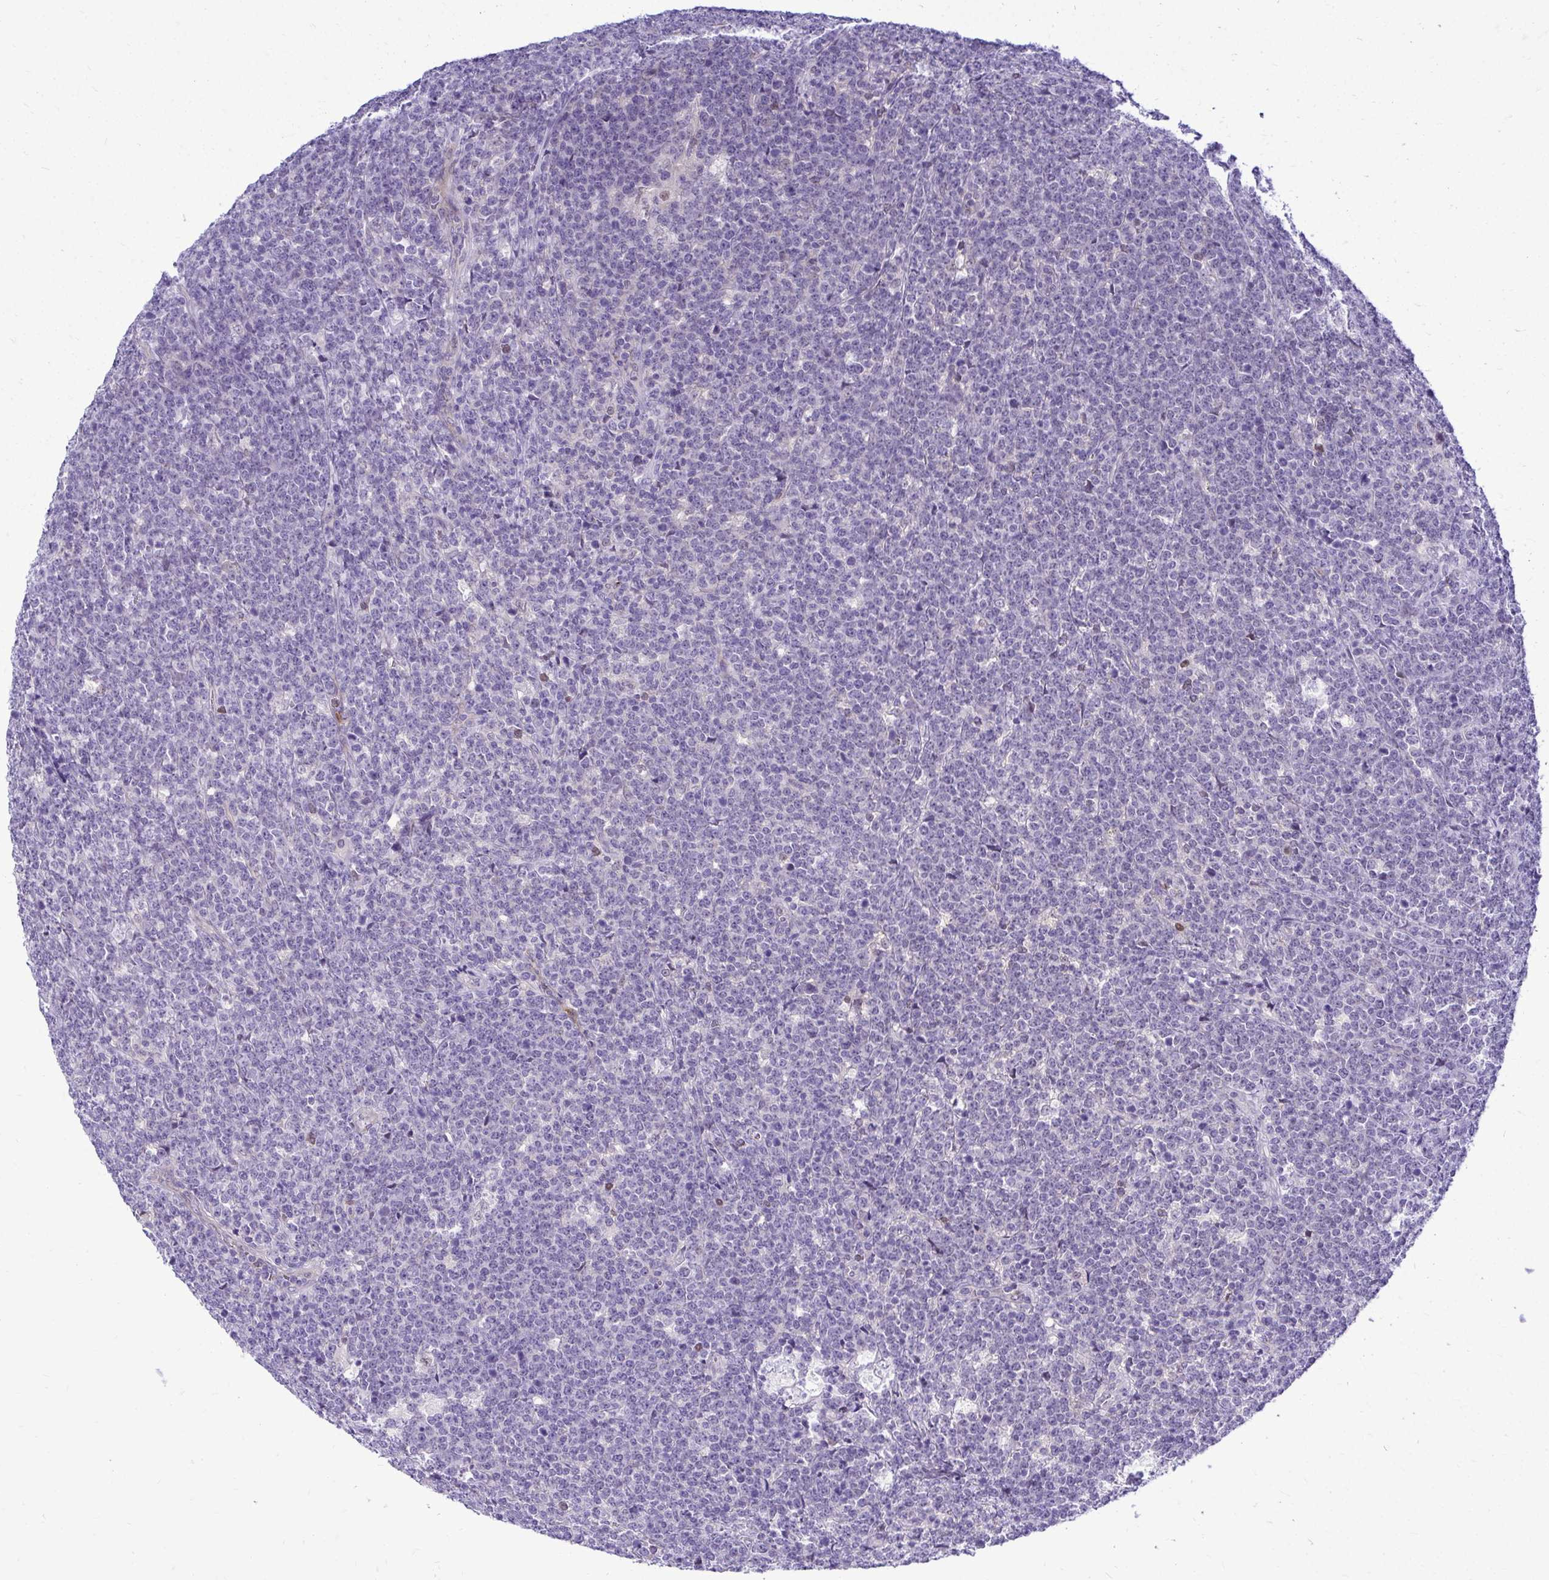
{"staining": {"intensity": "negative", "quantity": "none", "location": "none"}, "tissue": "lymphoma", "cell_type": "Tumor cells", "image_type": "cancer", "snomed": [{"axis": "morphology", "description": "Malignant lymphoma, non-Hodgkin's type, High grade"}, {"axis": "topography", "description": "Small intestine"}, {"axis": "topography", "description": "Colon"}], "caption": "IHC micrograph of neoplastic tissue: human malignant lymphoma, non-Hodgkin's type (high-grade) stained with DAB (3,3'-diaminobenzidine) demonstrates no significant protein staining in tumor cells.", "gene": "ZSWIM9", "patient": {"sex": "male", "age": 8}}